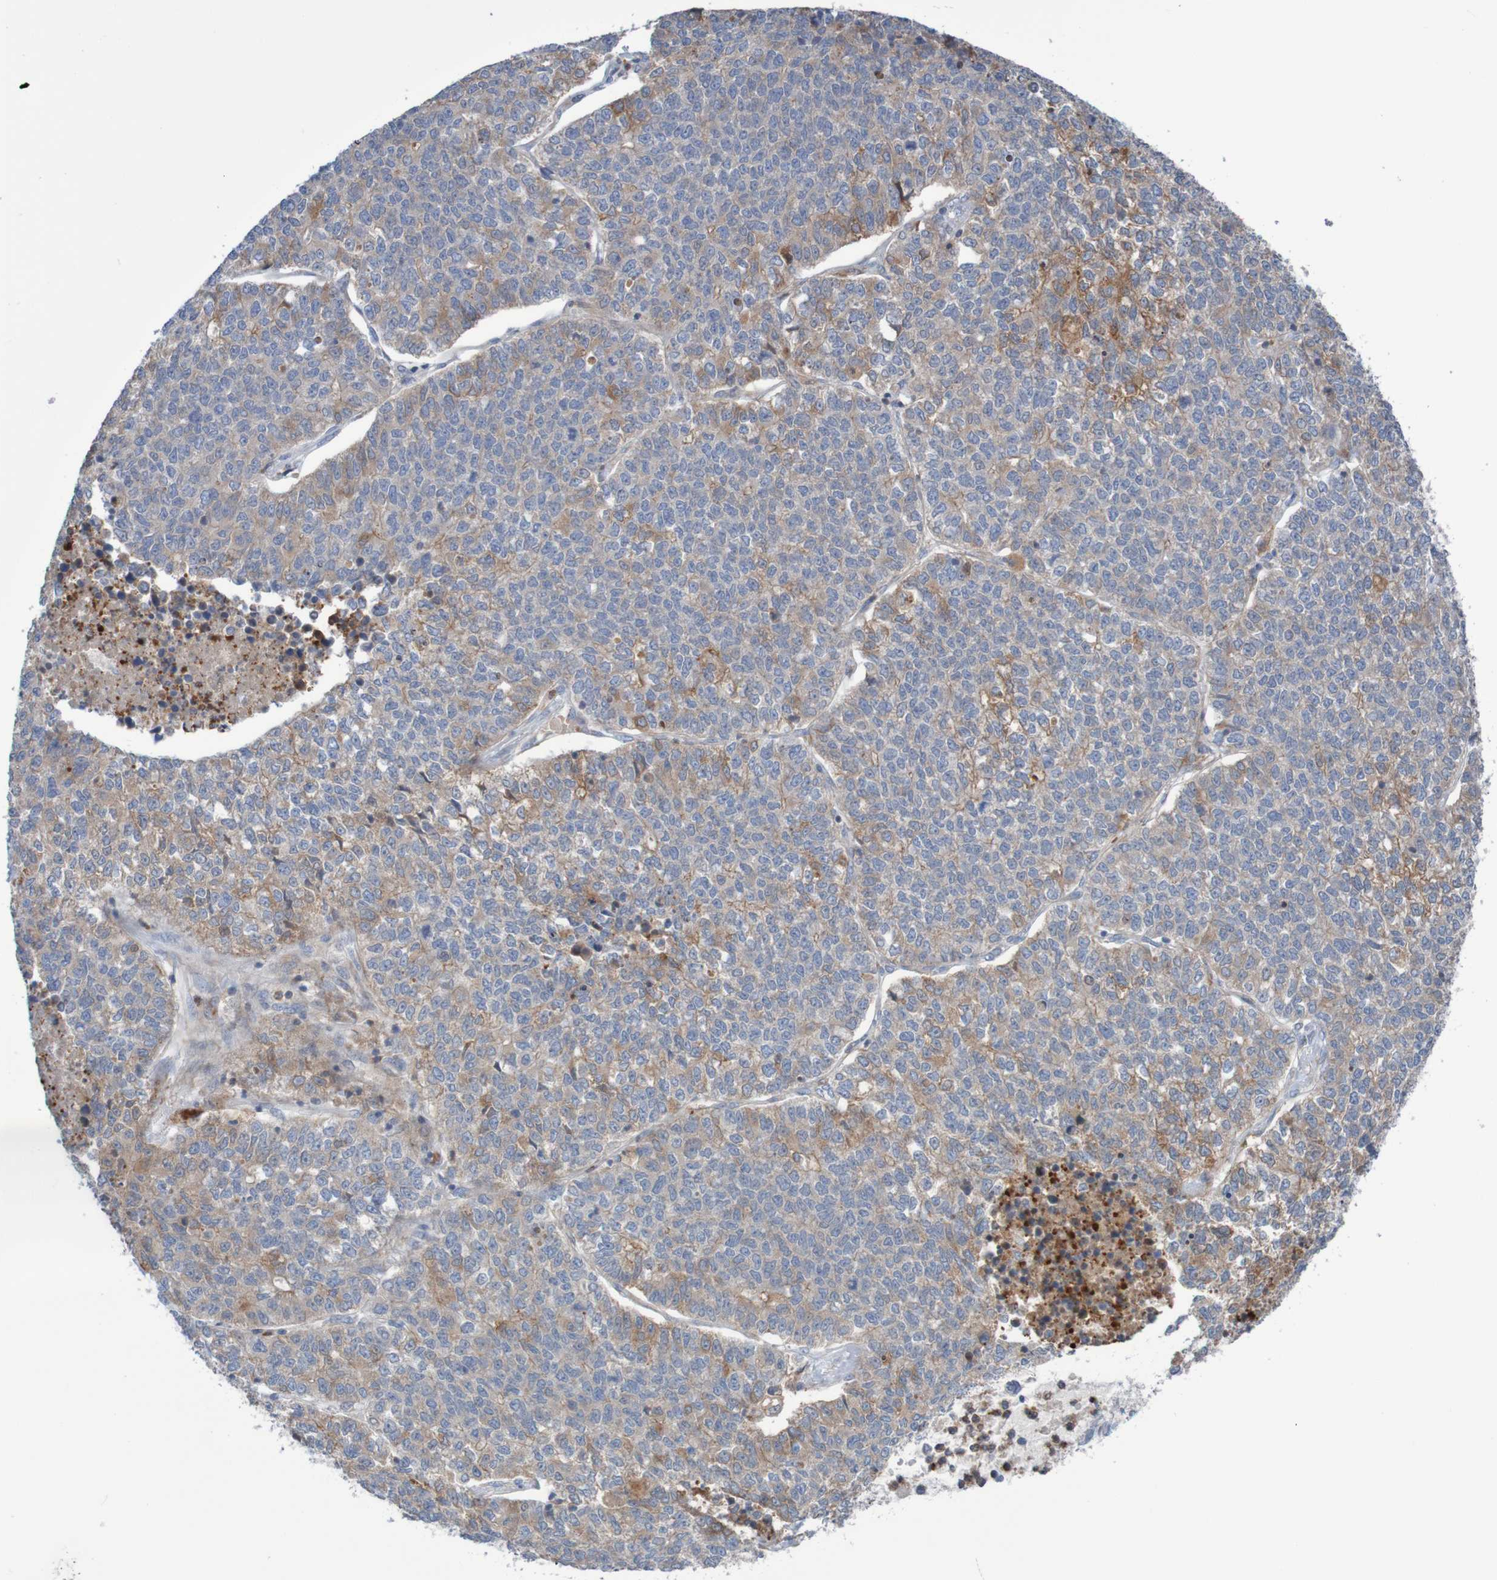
{"staining": {"intensity": "moderate", "quantity": "25%-75%", "location": "cytoplasmic/membranous"}, "tissue": "lung cancer", "cell_type": "Tumor cells", "image_type": "cancer", "snomed": [{"axis": "morphology", "description": "Adenocarcinoma, NOS"}, {"axis": "topography", "description": "Lung"}], "caption": "Tumor cells reveal medium levels of moderate cytoplasmic/membranous expression in about 25%-75% of cells in adenocarcinoma (lung).", "gene": "ANGPT4", "patient": {"sex": "male", "age": 49}}